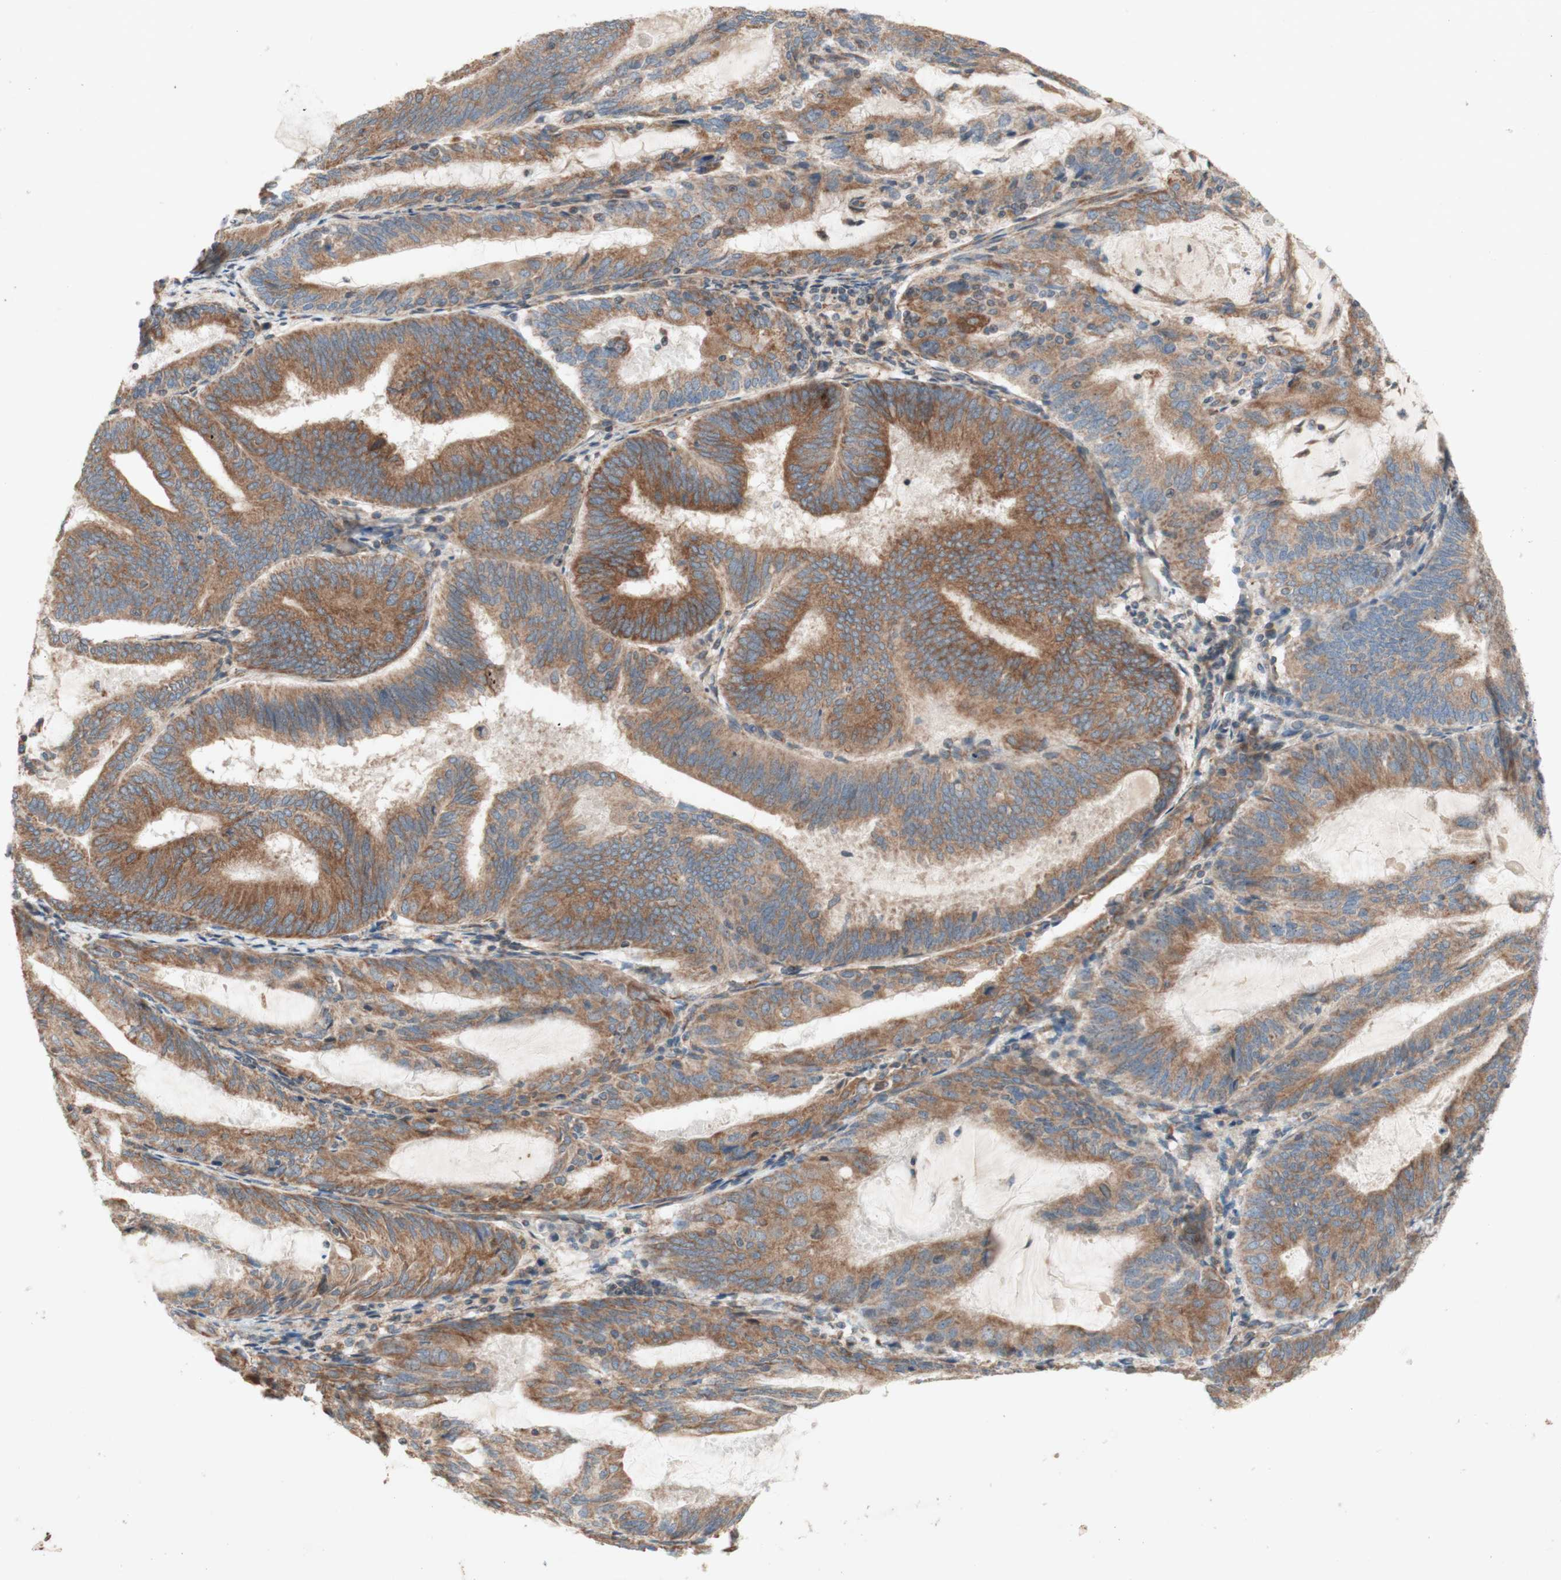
{"staining": {"intensity": "moderate", "quantity": ">75%", "location": "cytoplasmic/membranous"}, "tissue": "endometrial cancer", "cell_type": "Tumor cells", "image_type": "cancer", "snomed": [{"axis": "morphology", "description": "Adenocarcinoma, NOS"}, {"axis": "topography", "description": "Endometrium"}], "caption": "An immunohistochemistry (IHC) photomicrograph of neoplastic tissue is shown. Protein staining in brown shows moderate cytoplasmic/membranous positivity in endometrial cancer within tumor cells.", "gene": "SOCS2", "patient": {"sex": "female", "age": 81}}